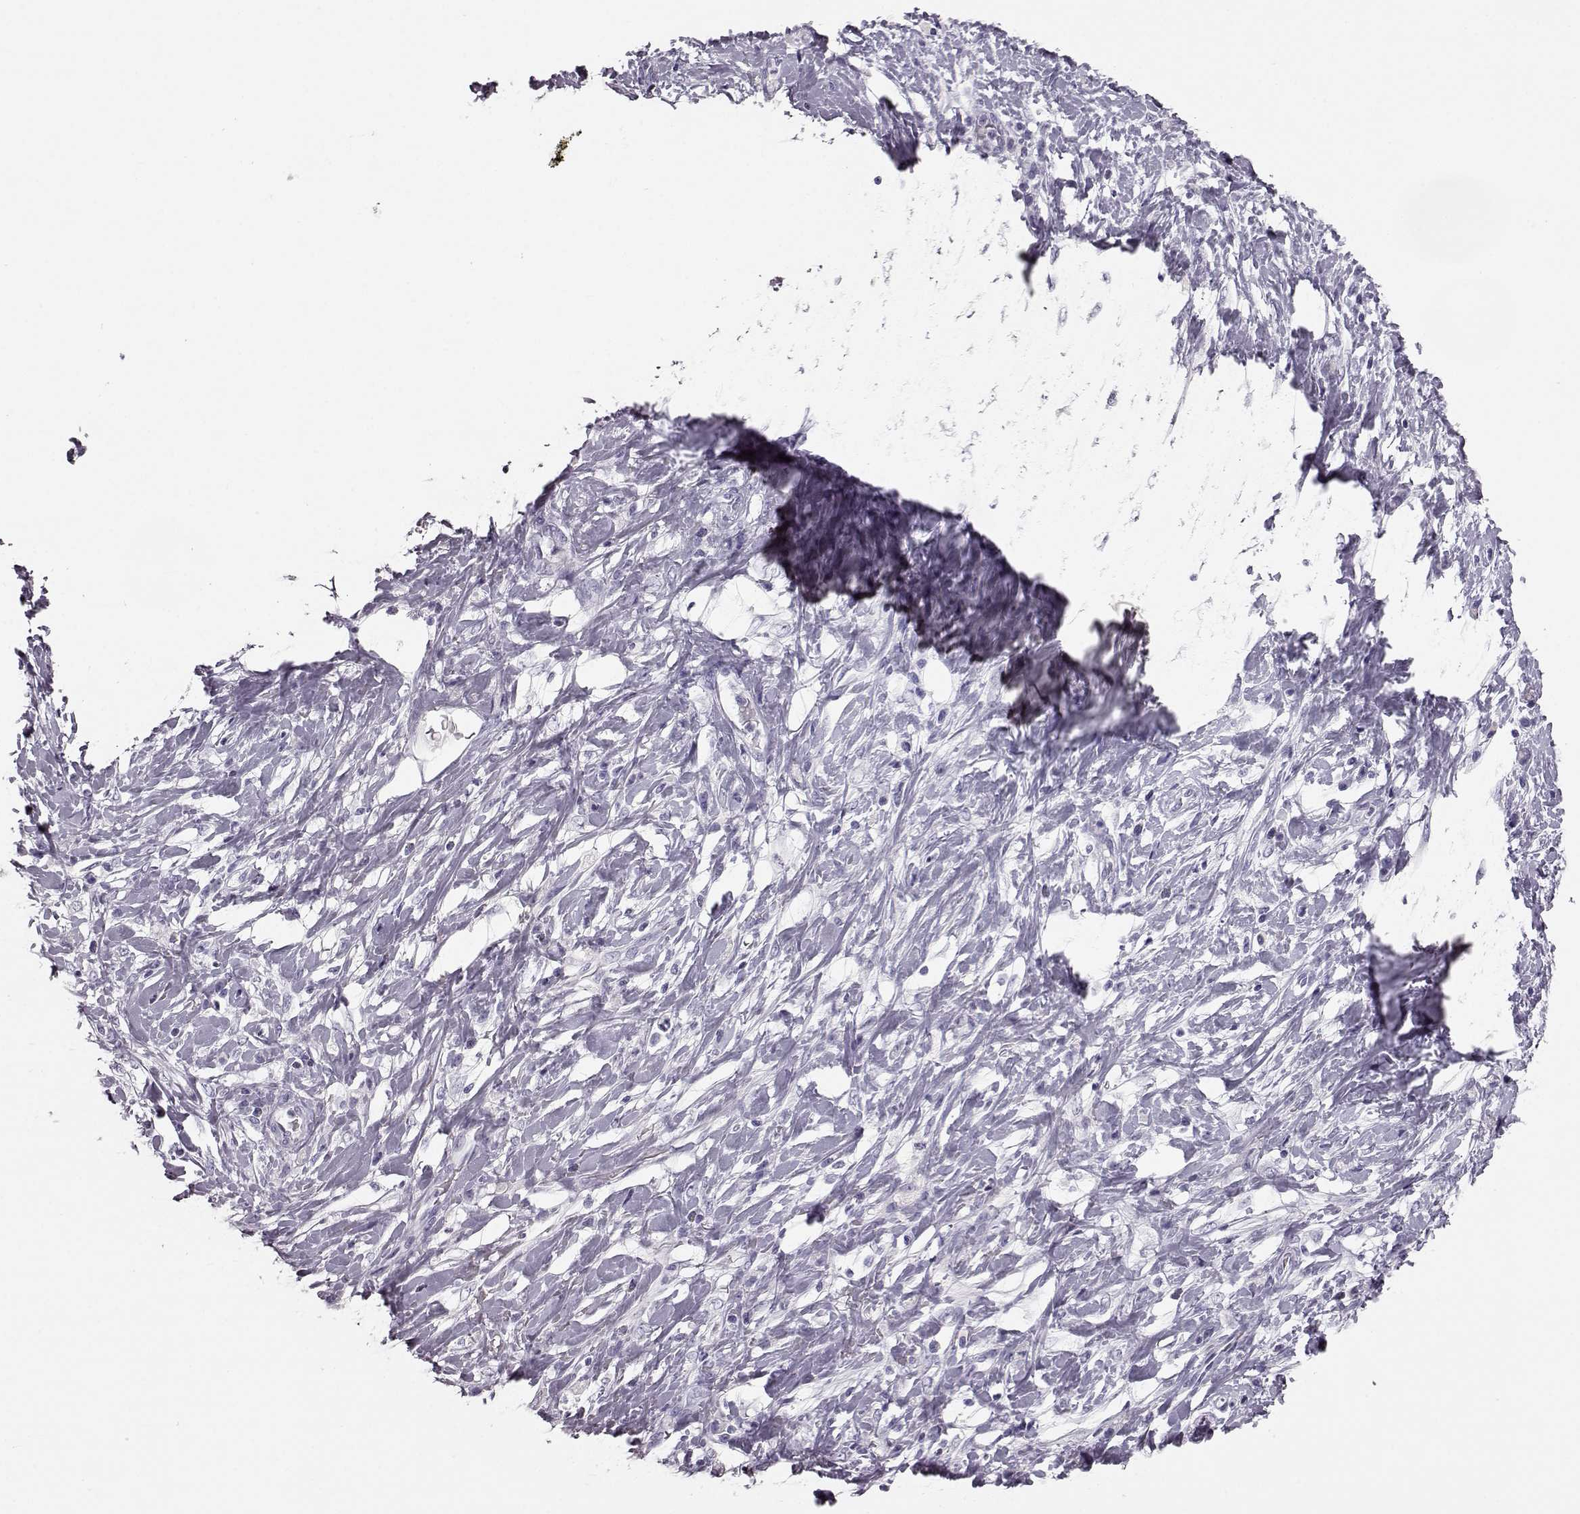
{"staining": {"intensity": "negative", "quantity": "none", "location": "none"}, "tissue": "stomach cancer", "cell_type": "Tumor cells", "image_type": "cancer", "snomed": [{"axis": "morphology", "description": "Adenocarcinoma, NOS"}, {"axis": "topography", "description": "Stomach"}], "caption": "This is an immunohistochemistry photomicrograph of human adenocarcinoma (stomach). There is no staining in tumor cells.", "gene": "BFSP2", "patient": {"sex": "female", "age": 84}}